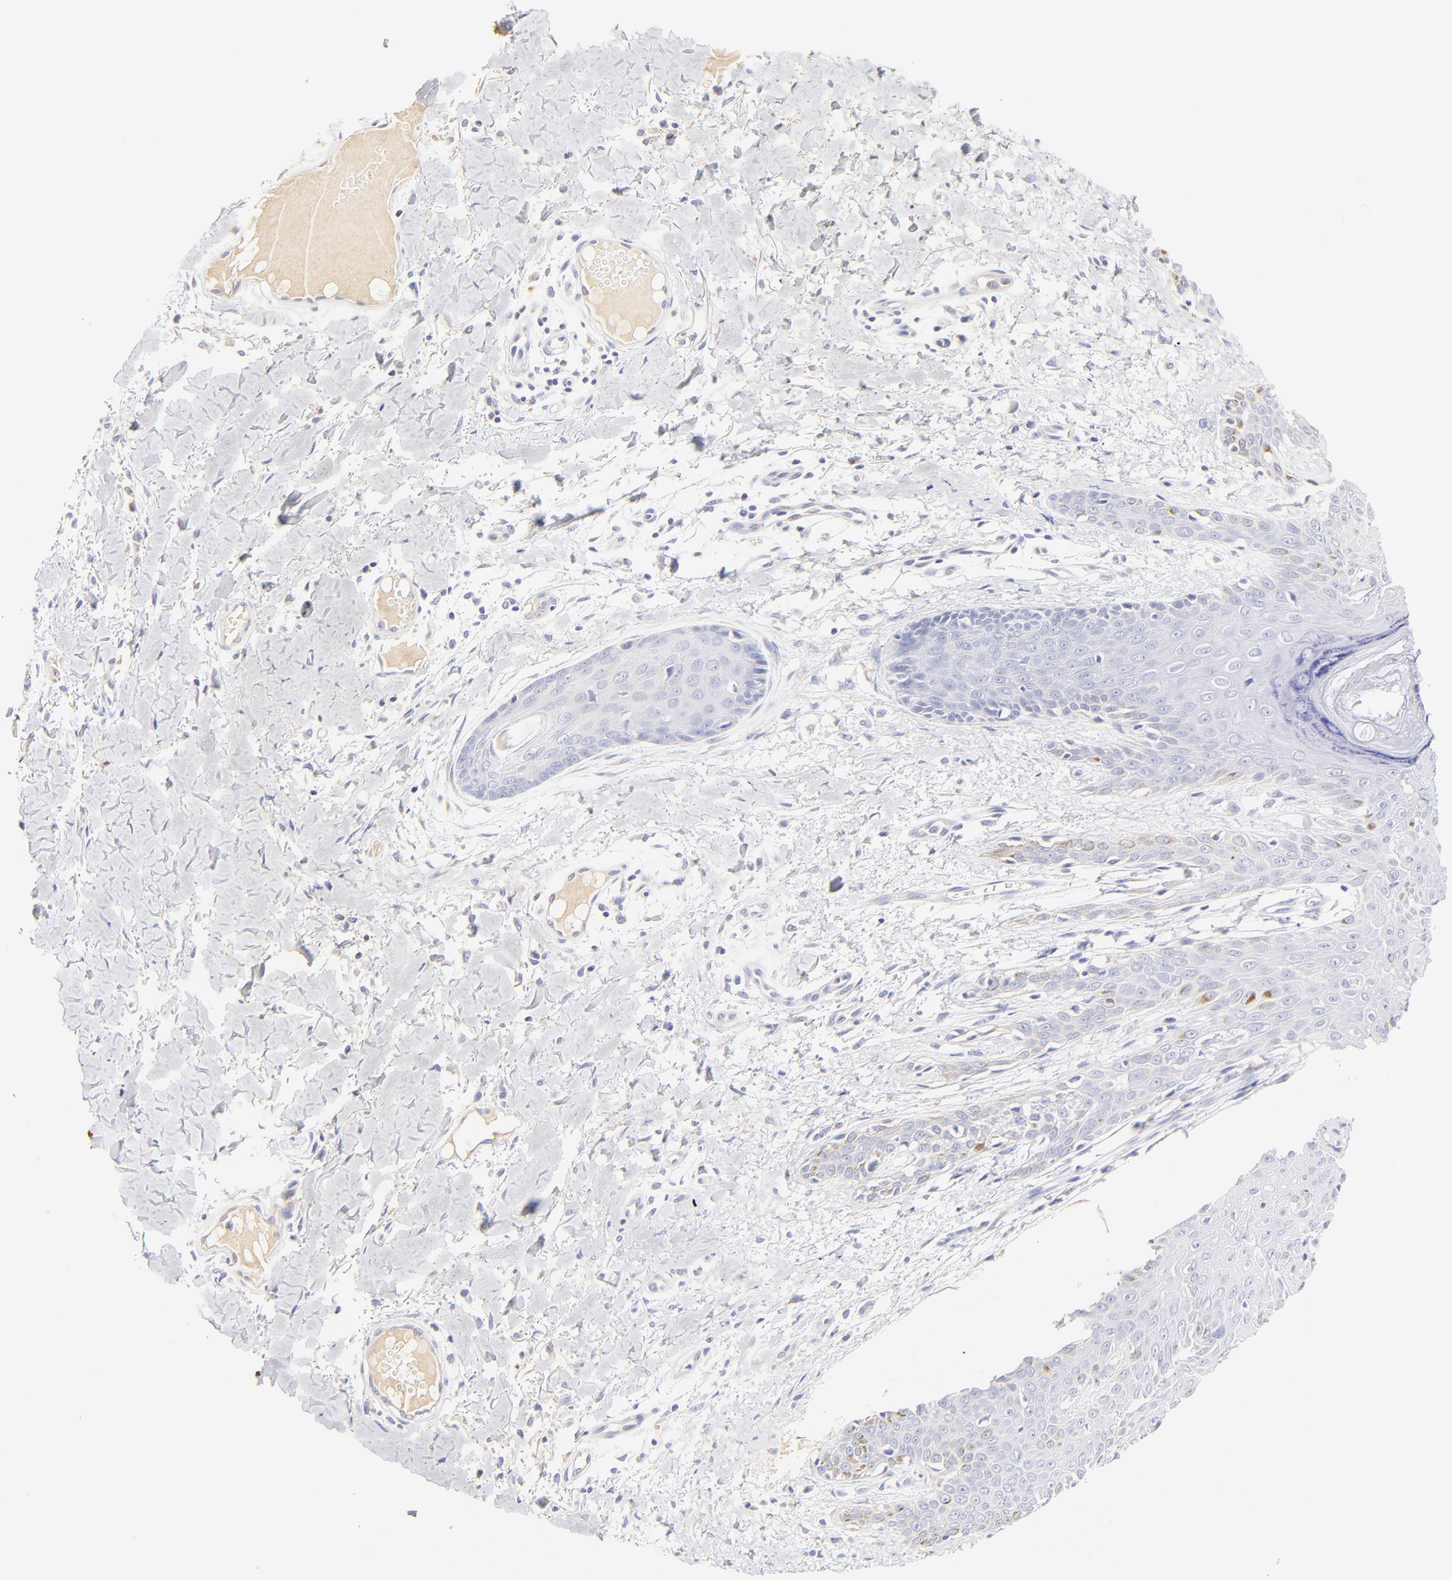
{"staining": {"intensity": "negative", "quantity": "none", "location": "none"}, "tissue": "skin cancer", "cell_type": "Tumor cells", "image_type": "cancer", "snomed": [{"axis": "morphology", "description": "Basal cell carcinoma"}, {"axis": "topography", "description": "Skin"}], "caption": "An image of human basal cell carcinoma (skin) is negative for staining in tumor cells.", "gene": "ASB9", "patient": {"sex": "male", "age": 67}}